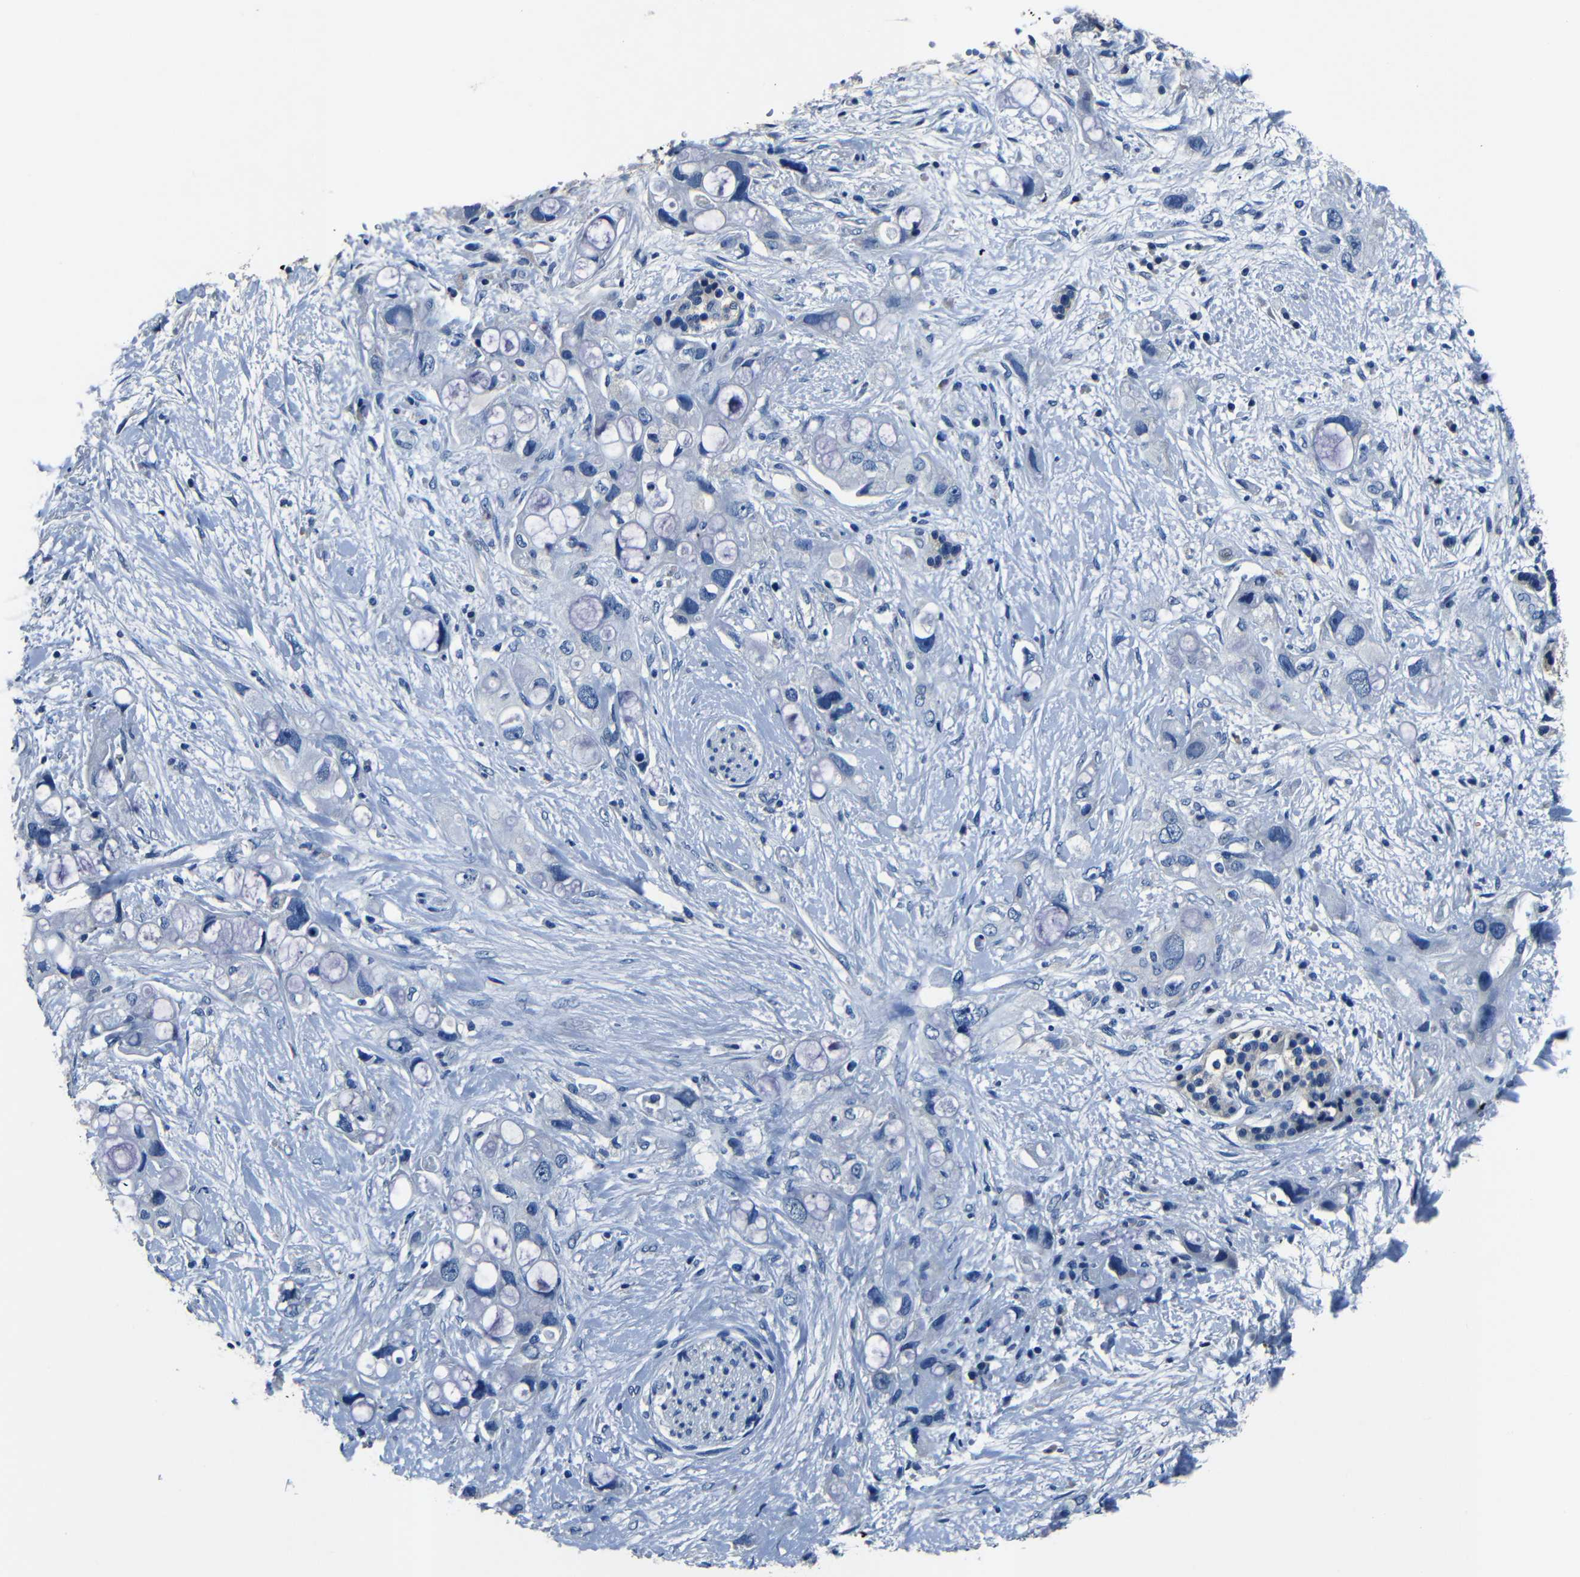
{"staining": {"intensity": "negative", "quantity": "none", "location": "none"}, "tissue": "pancreatic cancer", "cell_type": "Tumor cells", "image_type": "cancer", "snomed": [{"axis": "morphology", "description": "Adenocarcinoma, NOS"}, {"axis": "topography", "description": "Pancreas"}], "caption": "Adenocarcinoma (pancreatic) was stained to show a protein in brown. There is no significant expression in tumor cells. The staining was performed using DAB (3,3'-diaminobenzidine) to visualize the protein expression in brown, while the nuclei were stained in blue with hematoxylin (Magnification: 20x).", "gene": "NCMAP", "patient": {"sex": "female", "age": 56}}